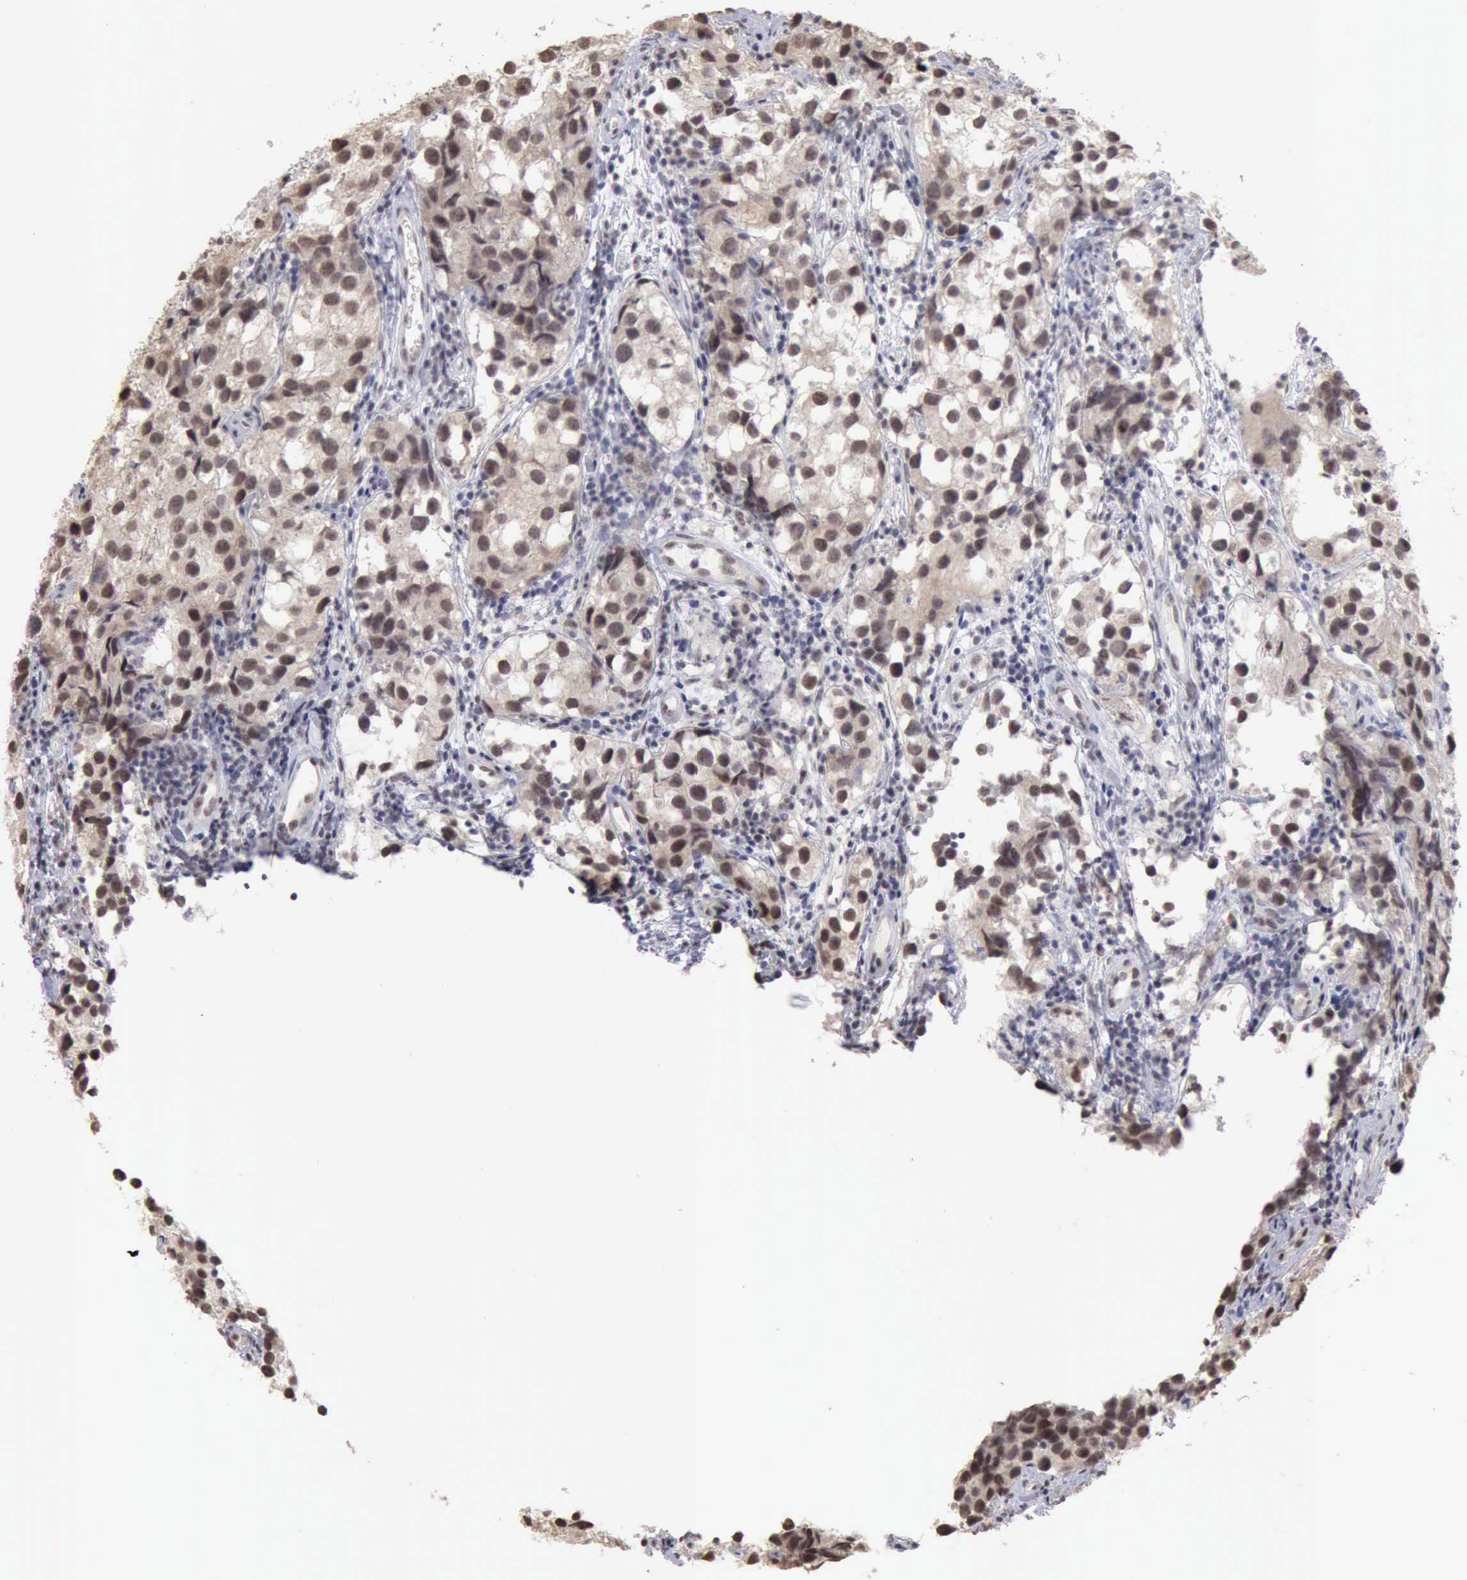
{"staining": {"intensity": "moderate", "quantity": "25%-75%", "location": "nuclear"}, "tissue": "testis cancer", "cell_type": "Tumor cells", "image_type": "cancer", "snomed": [{"axis": "morphology", "description": "Seminoma, NOS"}, {"axis": "topography", "description": "Testis"}], "caption": "Immunohistochemical staining of testis seminoma shows medium levels of moderate nuclear staining in about 25%-75% of tumor cells.", "gene": "TAF1", "patient": {"sex": "male", "age": 39}}